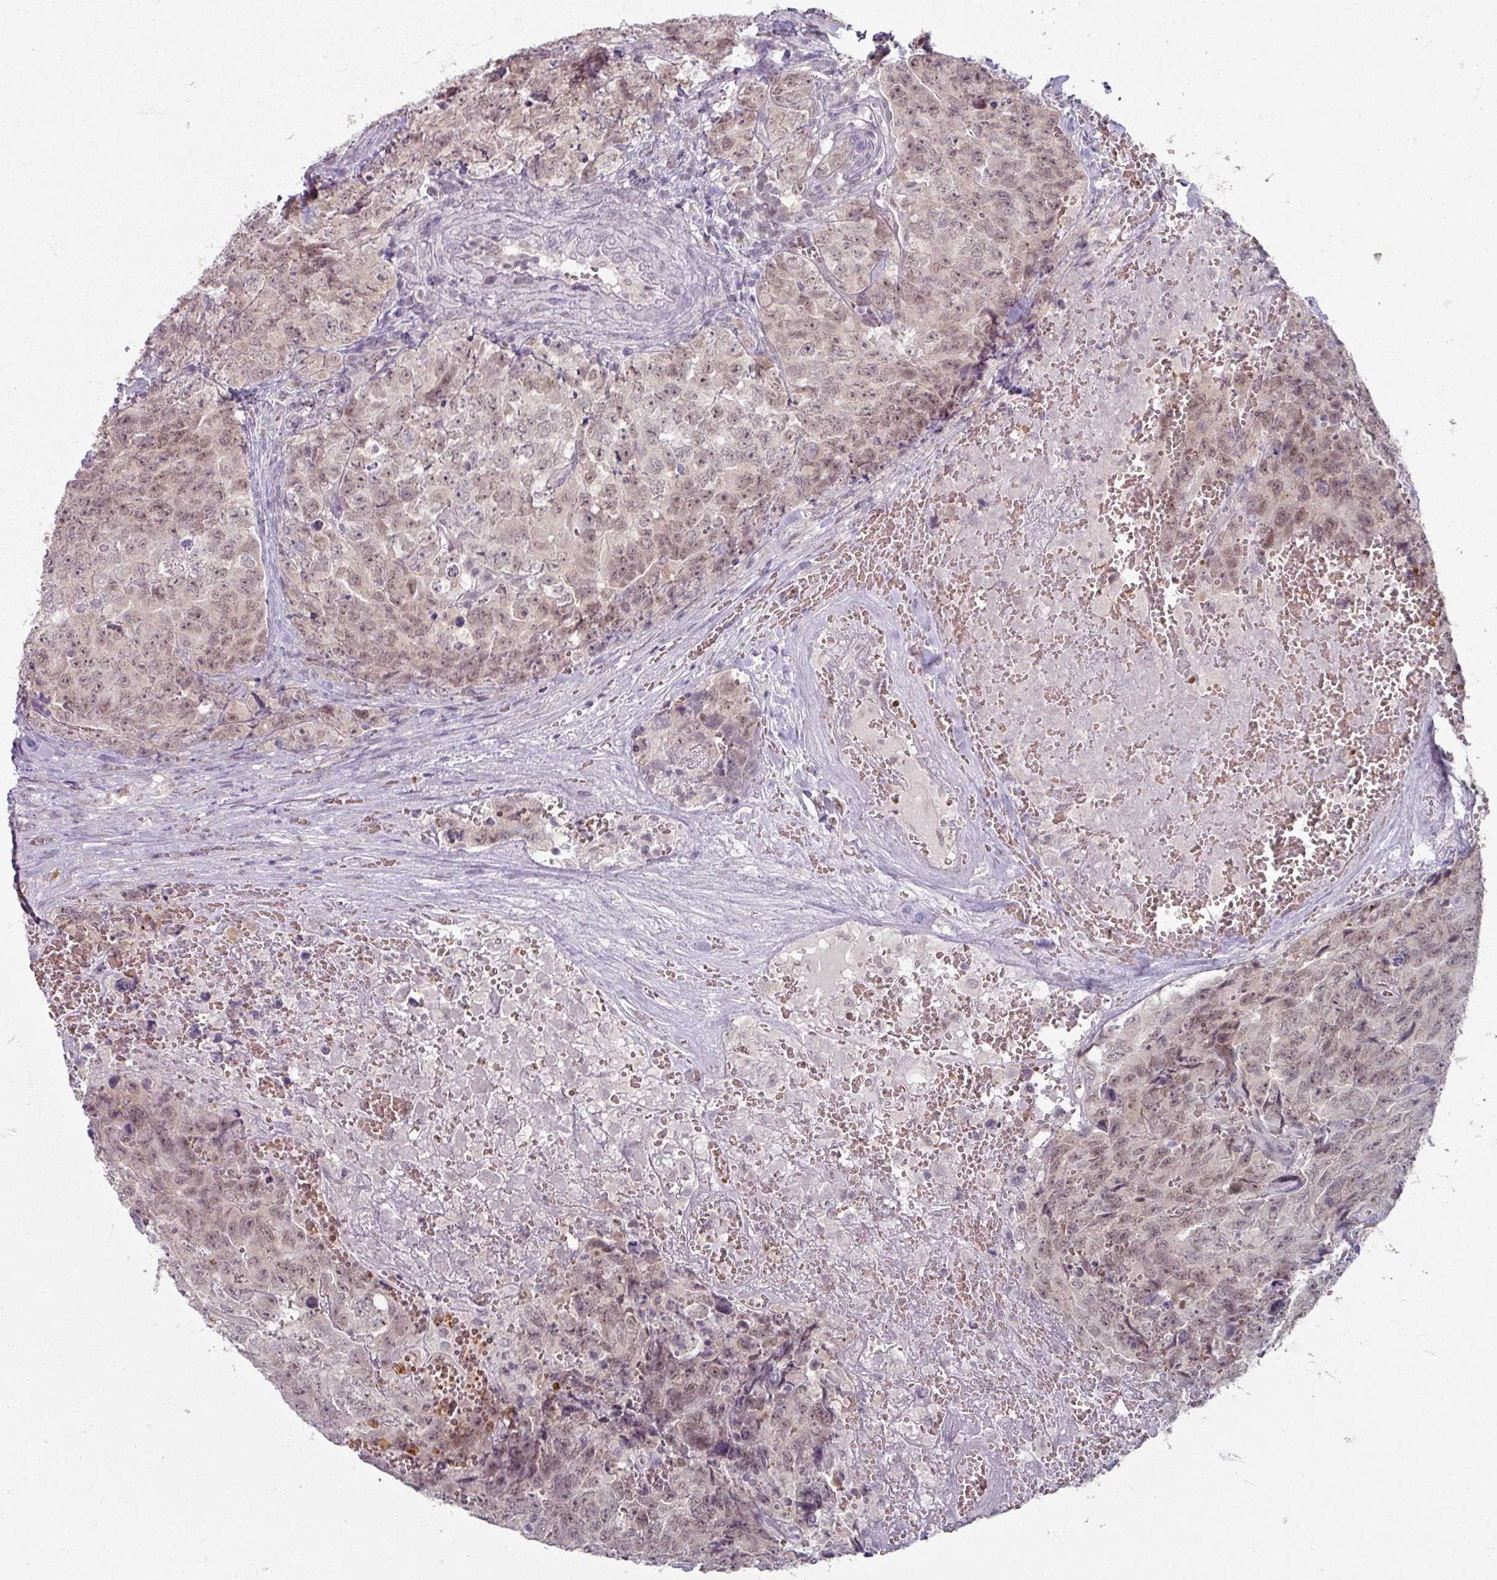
{"staining": {"intensity": "weak", "quantity": ">75%", "location": "nuclear"}, "tissue": "testis cancer", "cell_type": "Tumor cells", "image_type": "cancer", "snomed": [{"axis": "morphology", "description": "Seminoma, NOS"}, {"axis": "morphology", "description": "Teratoma, malignant, NOS"}, {"axis": "topography", "description": "Testis"}], "caption": "Immunohistochemistry of human testis cancer (teratoma (malignant)) displays low levels of weak nuclear expression in about >75% of tumor cells.", "gene": "KMT5C", "patient": {"sex": "male", "age": 34}}